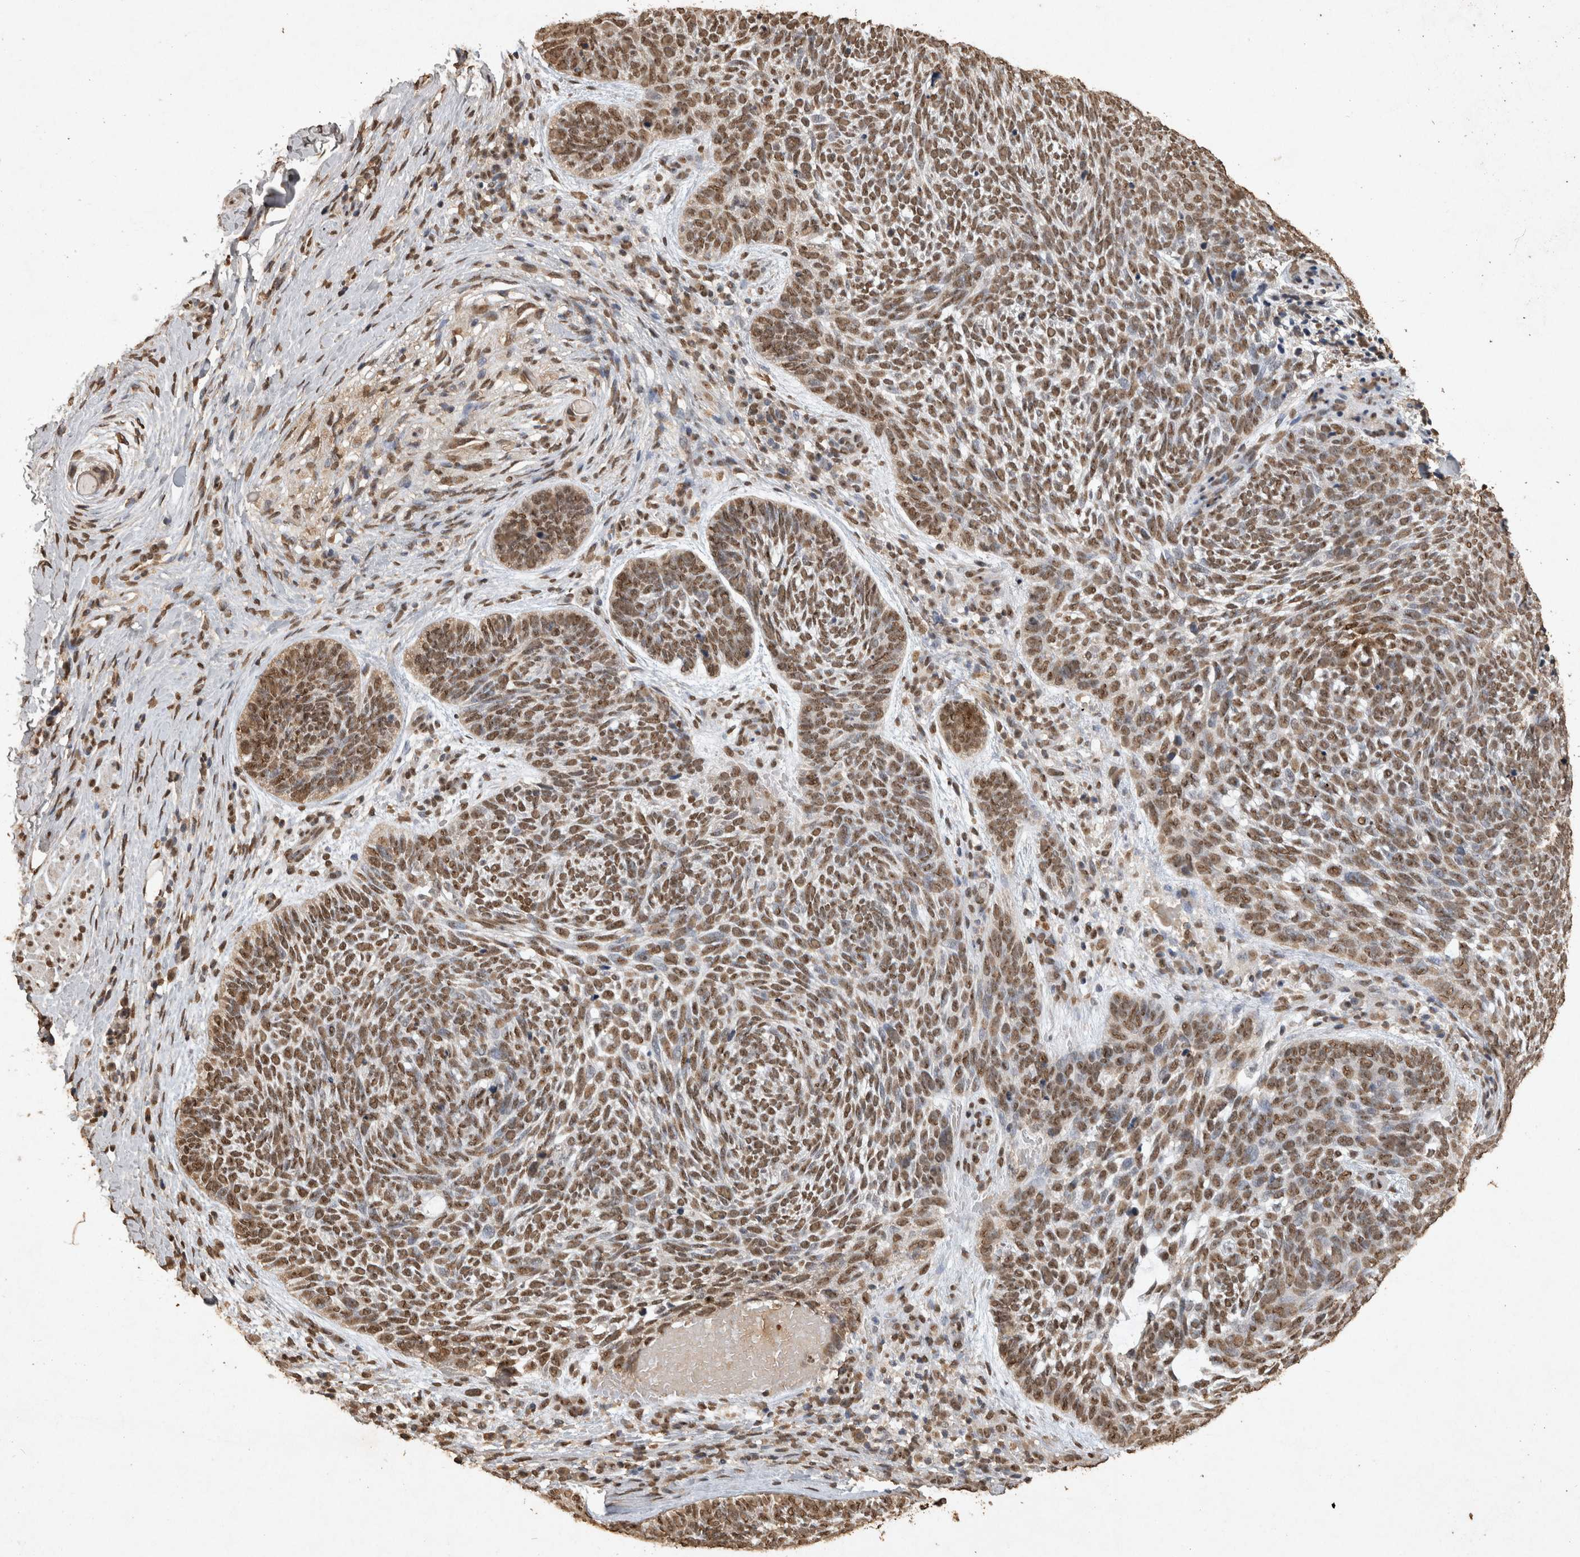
{"staining": {"intensity": "moderate", "quantity": ">75%", "location": "nuclear"}, "tissue": "skin cancer", "cell_type": "Tumor cells", "image_type": "cancer", "snomed": [{"axis": "morphology", "description": "Basal cell carcinoma"}, {"axis": "topography", "description": "Skin"}], "caption": "Tumor cells reveal moderate nuclear positivity in approximately >75% of cells in skin cancer (basal cell carcinoma). (DAB IHC, brown staining for protein, blue staining for nuclei).", "gene": "OAS2", "patient": {"sex": "female", "age": 85}}